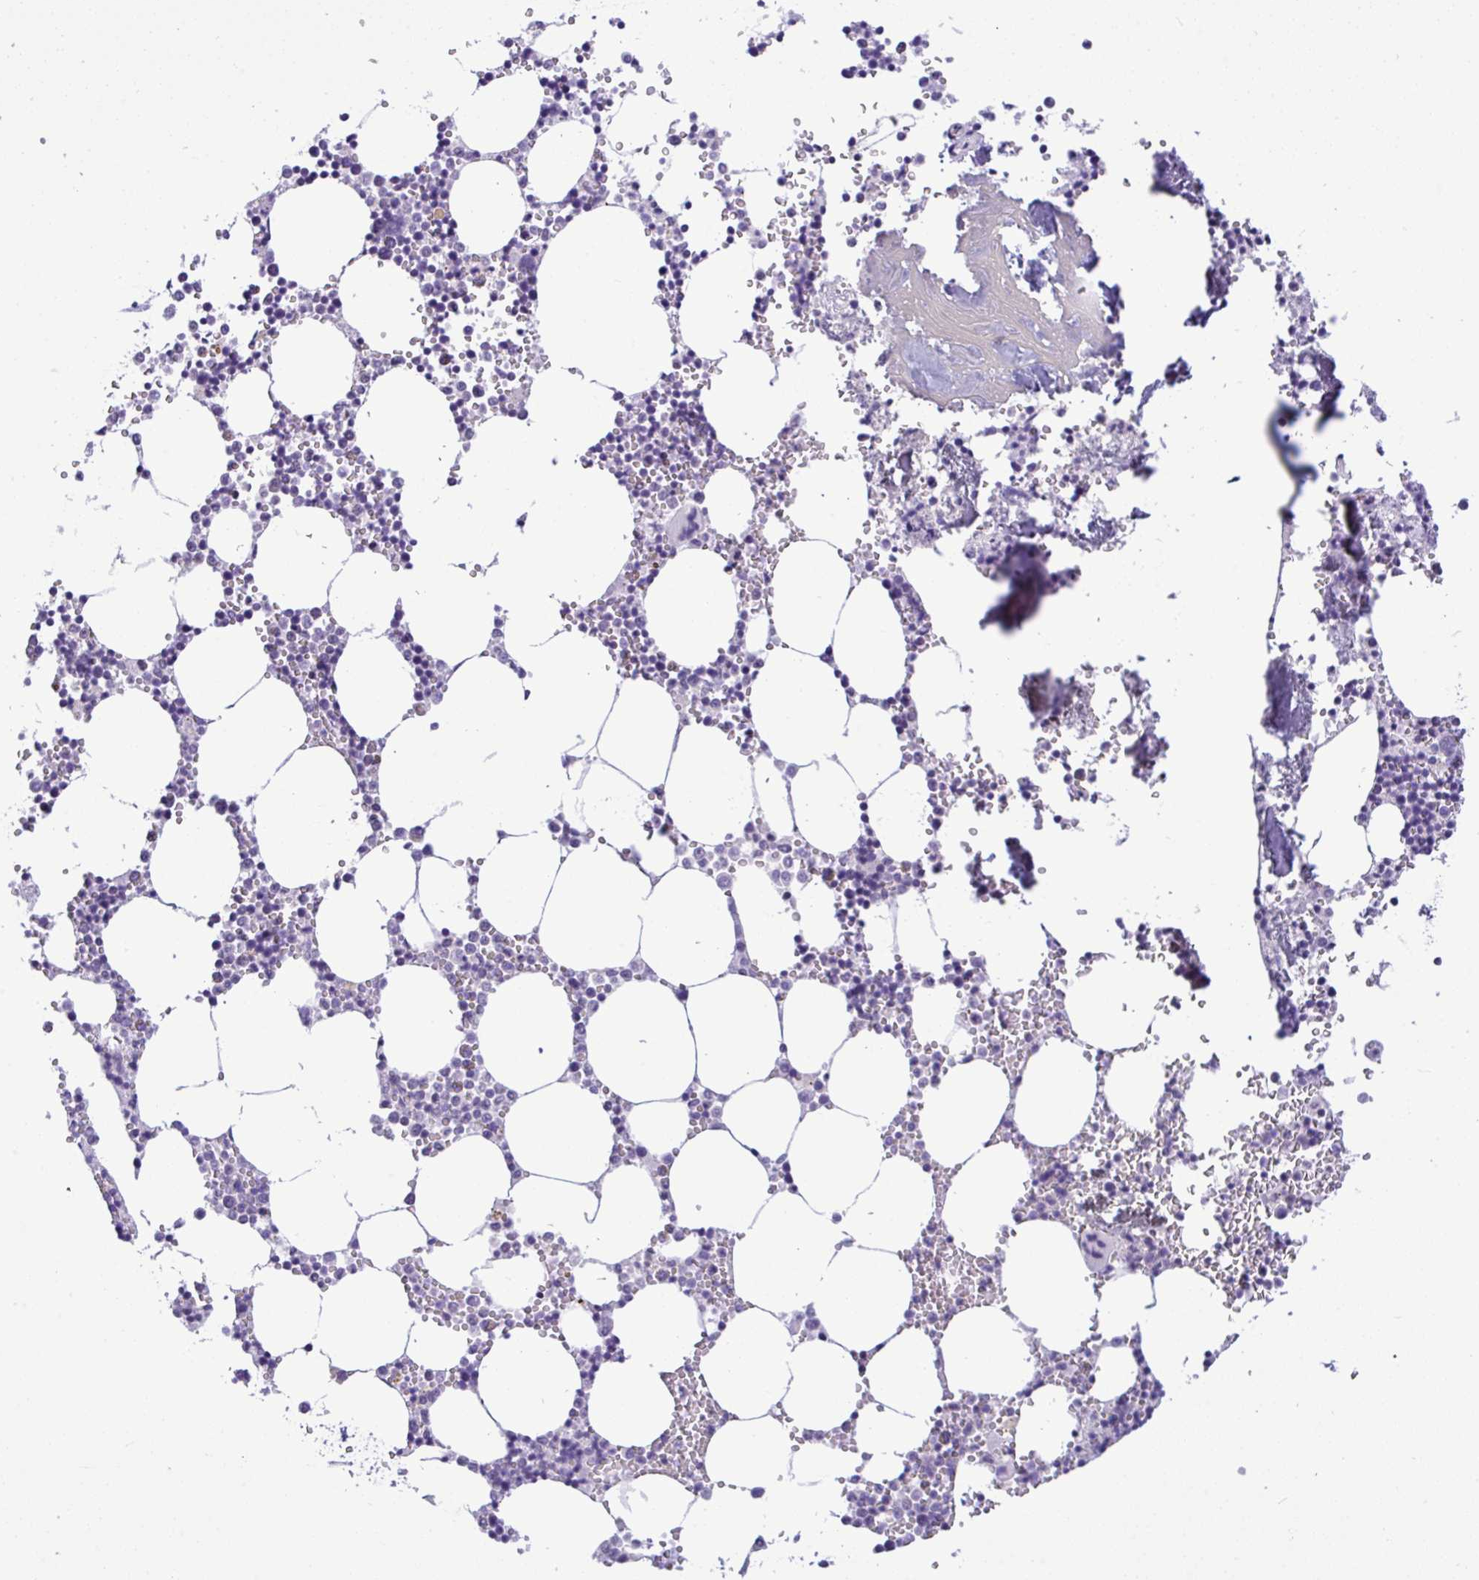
{"staining": {"intensity": "negative", "quantity": "none", "location": "none"}, "tissue": "bone marrow", "cell_type": "Hematopoietic cells", "image_type": "normal", "snomed": [{"axis": "morphology", "description": "Normal tissue, NOS"}, {"axis": "topography", "description": "Bone marrow"}], "caption": "Bone marrow was stained to show a protein in brown. There is no significant positivity in hematopoietic cells. (DAB (3,3'-diaminobenzidine) immunohistochemistry, high magnification).", "gene": "YBX2", "patient": {"sex": "male", "age": 54}}